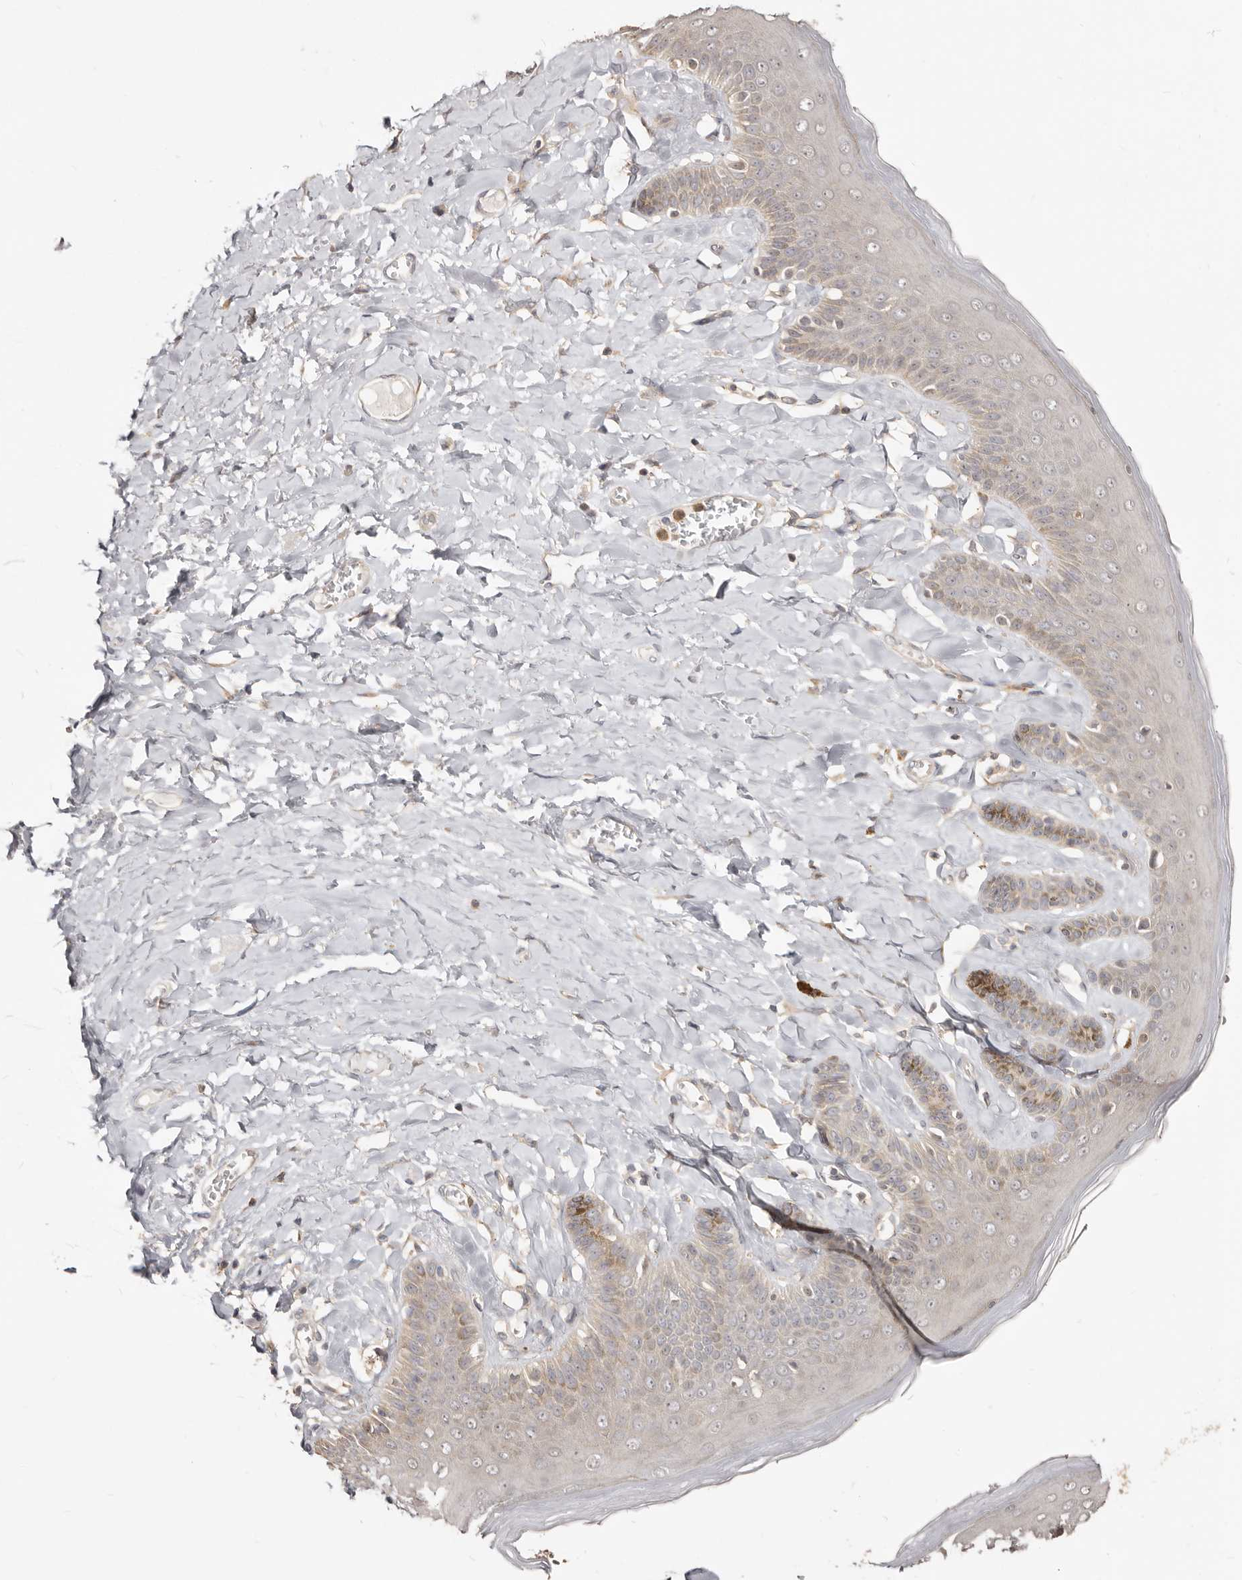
{"staining": {"intensity": "moderate", "quantity": "<25%", "location": "cytoplasmic/membranous"}, "tissue": "skin", "cell_type": "Epidermal cells", "image_type": "normal", "snomed": [{"axis": "morphology", "description": "Normal tissue, NOS"}, {"axis": "topography", "description": "Anal"}], "caption": "Benign skin exhibits moderate cytoplasmic/membranous expression in about <25% of epidermal cells, visualized by immunohistochemistry.", "gene": "TC2N", "patient": {"sex": "male", "age": 69}}